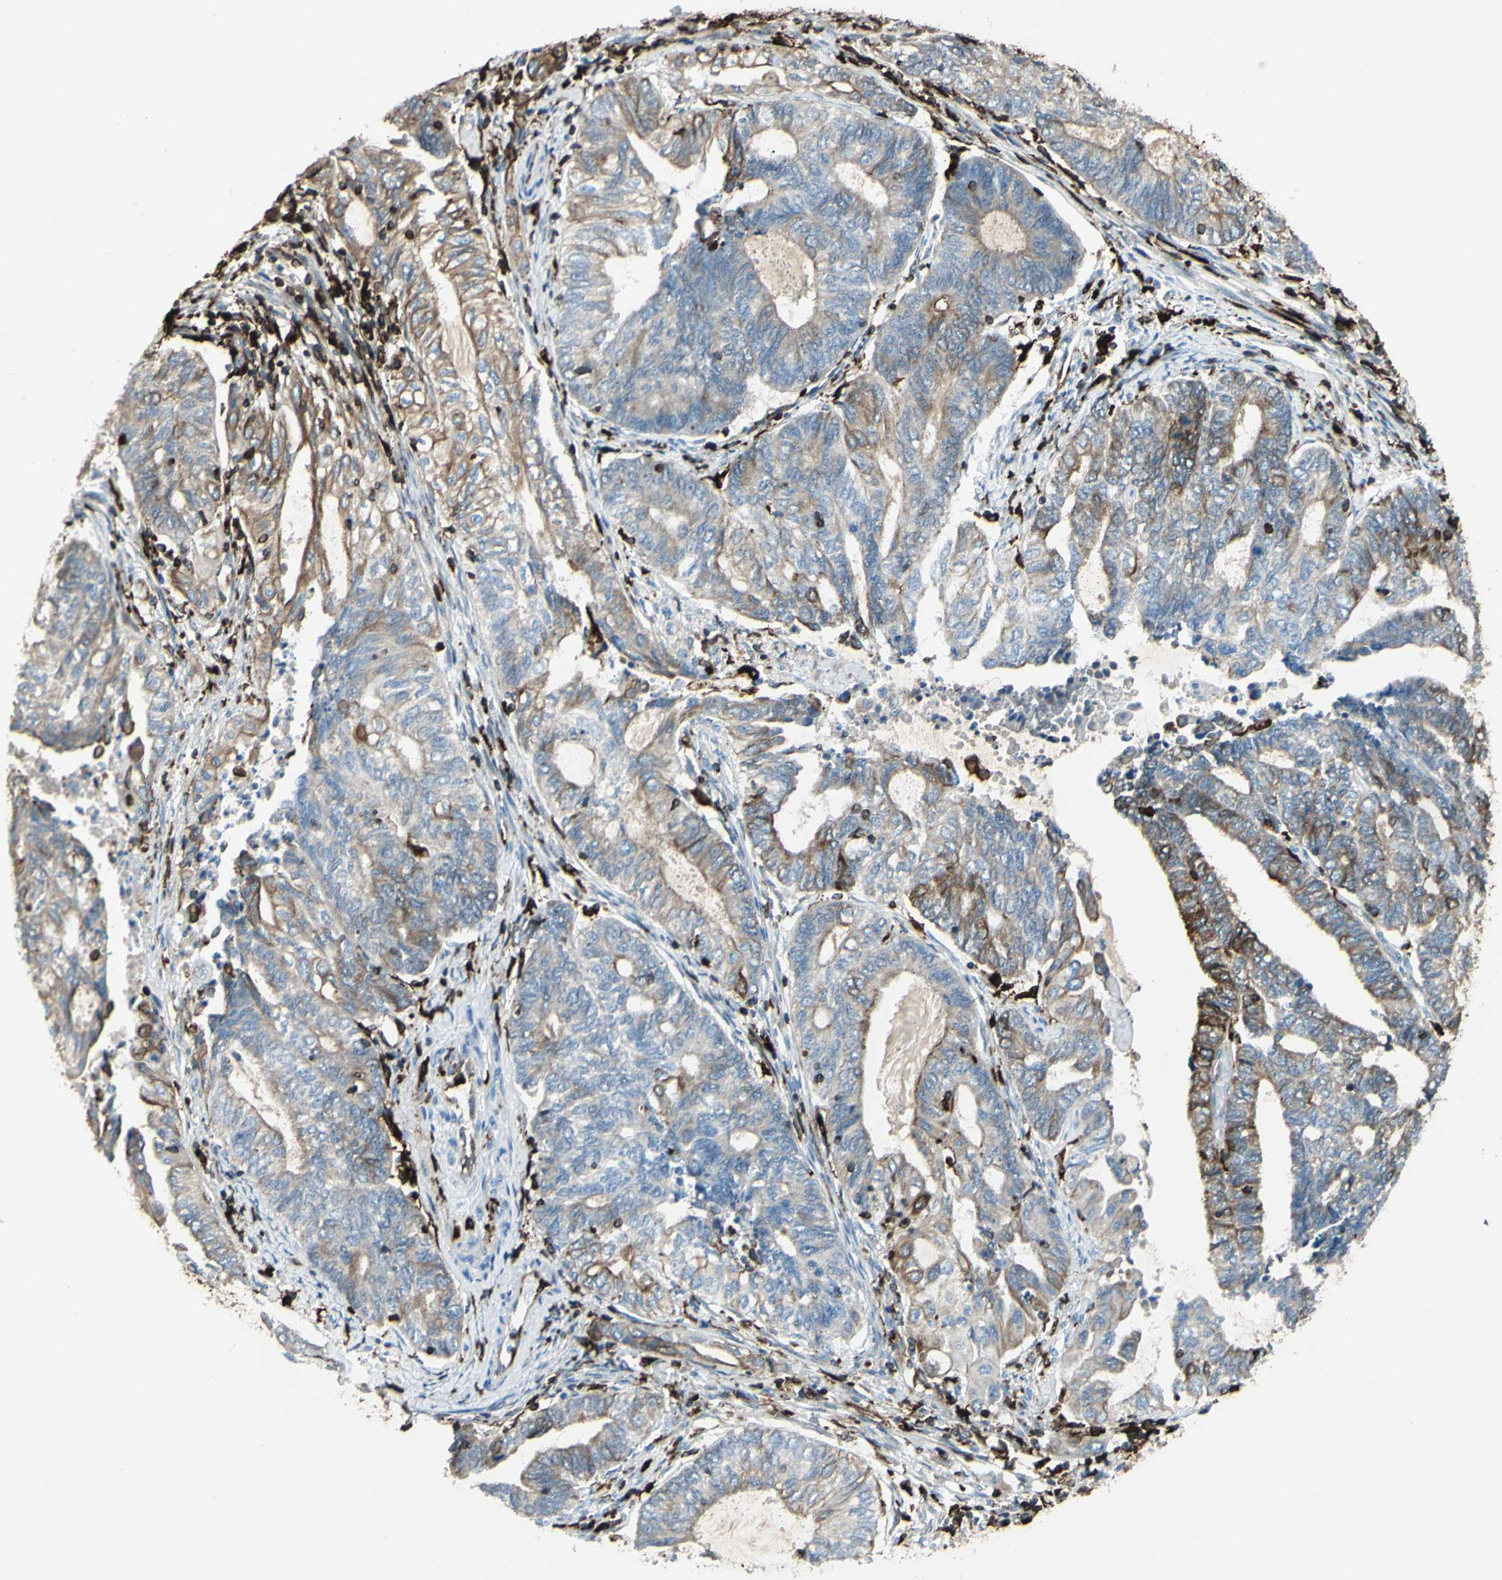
{"staining": {"intensity": "moderate", "quantity": ">75%", "location": "cytoplasmic/membranous"}, "tissue": "endometrial cancer", "cell_type": "Tumor cells", "image_type": "cancer", "snomed": [{"axis": "morphology", "description": "Adenocarcinoma, NOS"}, {"axis": "topography", "description": "Uterus"}, {"axis": "topography", "description": "Endometrium"}], "caption": "Adenocarcinoma (endometrial) stained with a protein marker demonstrates moderate staining in tumor cells.", "gene": "CD74", "patient": {"sex": "female", "age": 70}}